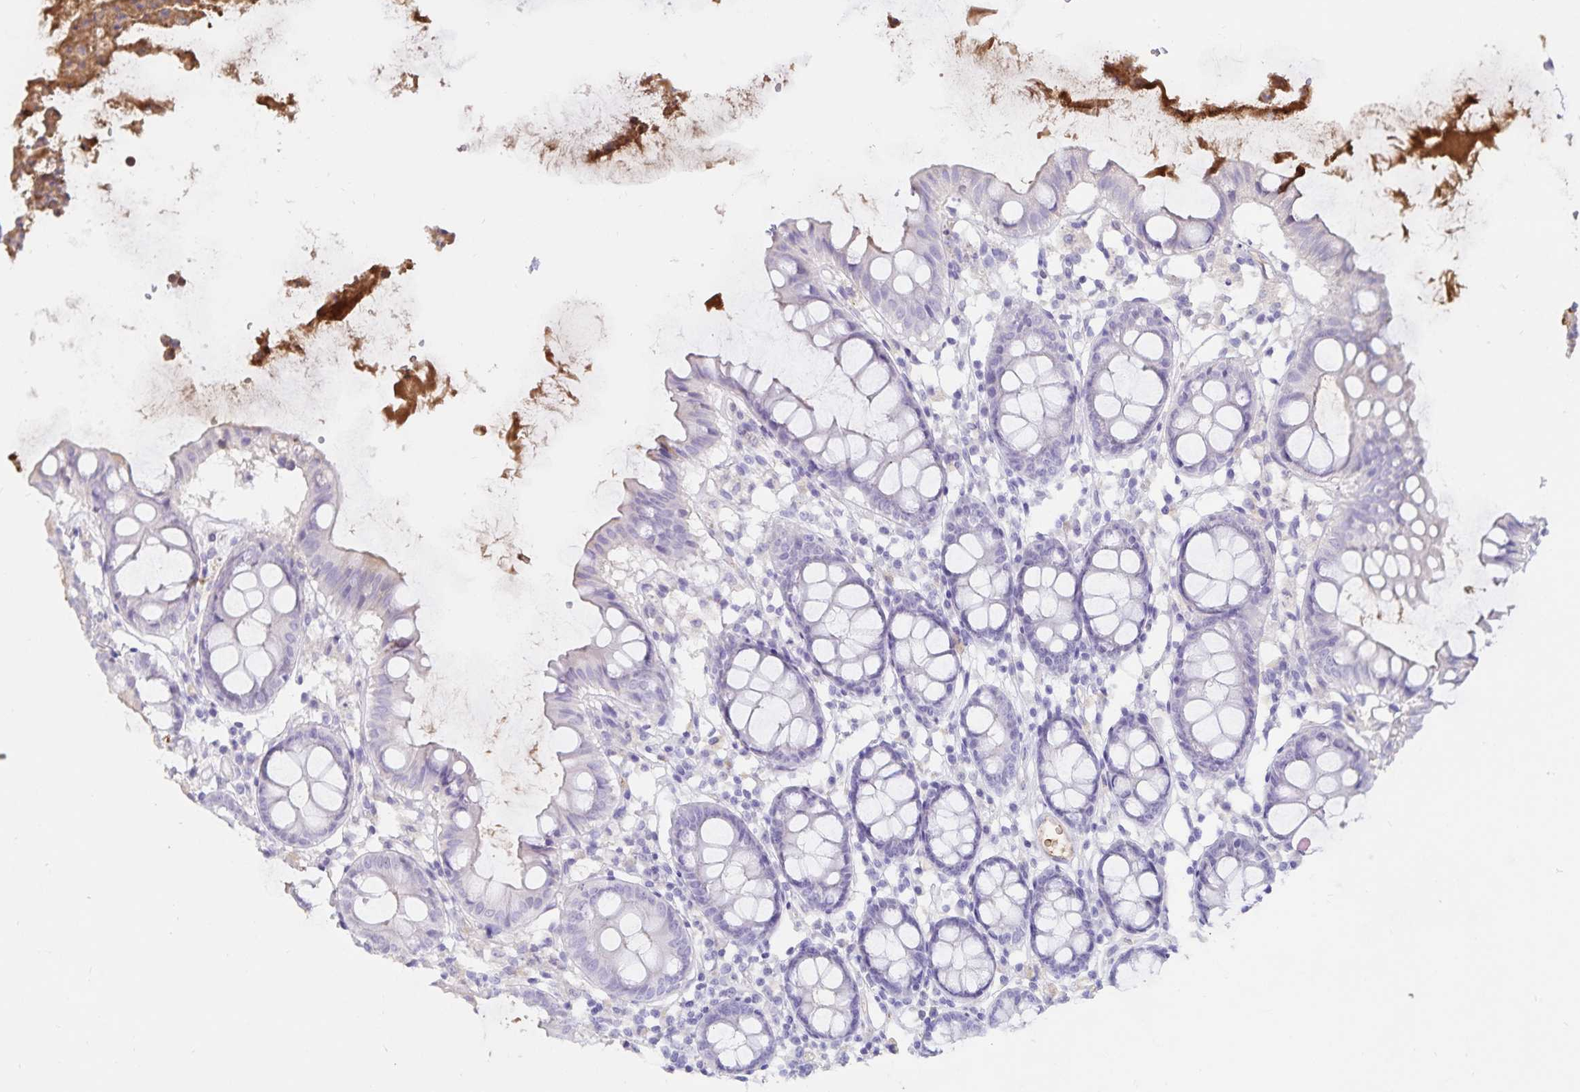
{"staining": {"intensity": "negative", "quantity": "none", "location": "none"}, "tissue": "colon", "cell_type": "Endothelial cells", "image_type": "normal", "snomed": [{"axis": "morphology", "description": "Normal tissue, NOS"}, {"axis": "topography", "description": "Colon"}], "caption": "Immunohistochemistry (IHC) histopathology image of benign colon: human colon stained with DAB (3,3'-diaminobenzidine) exhibits no significant protein staining in endothelial cells.", "gene": "FGG", "patient": {"sex": "female", "age": 84}}